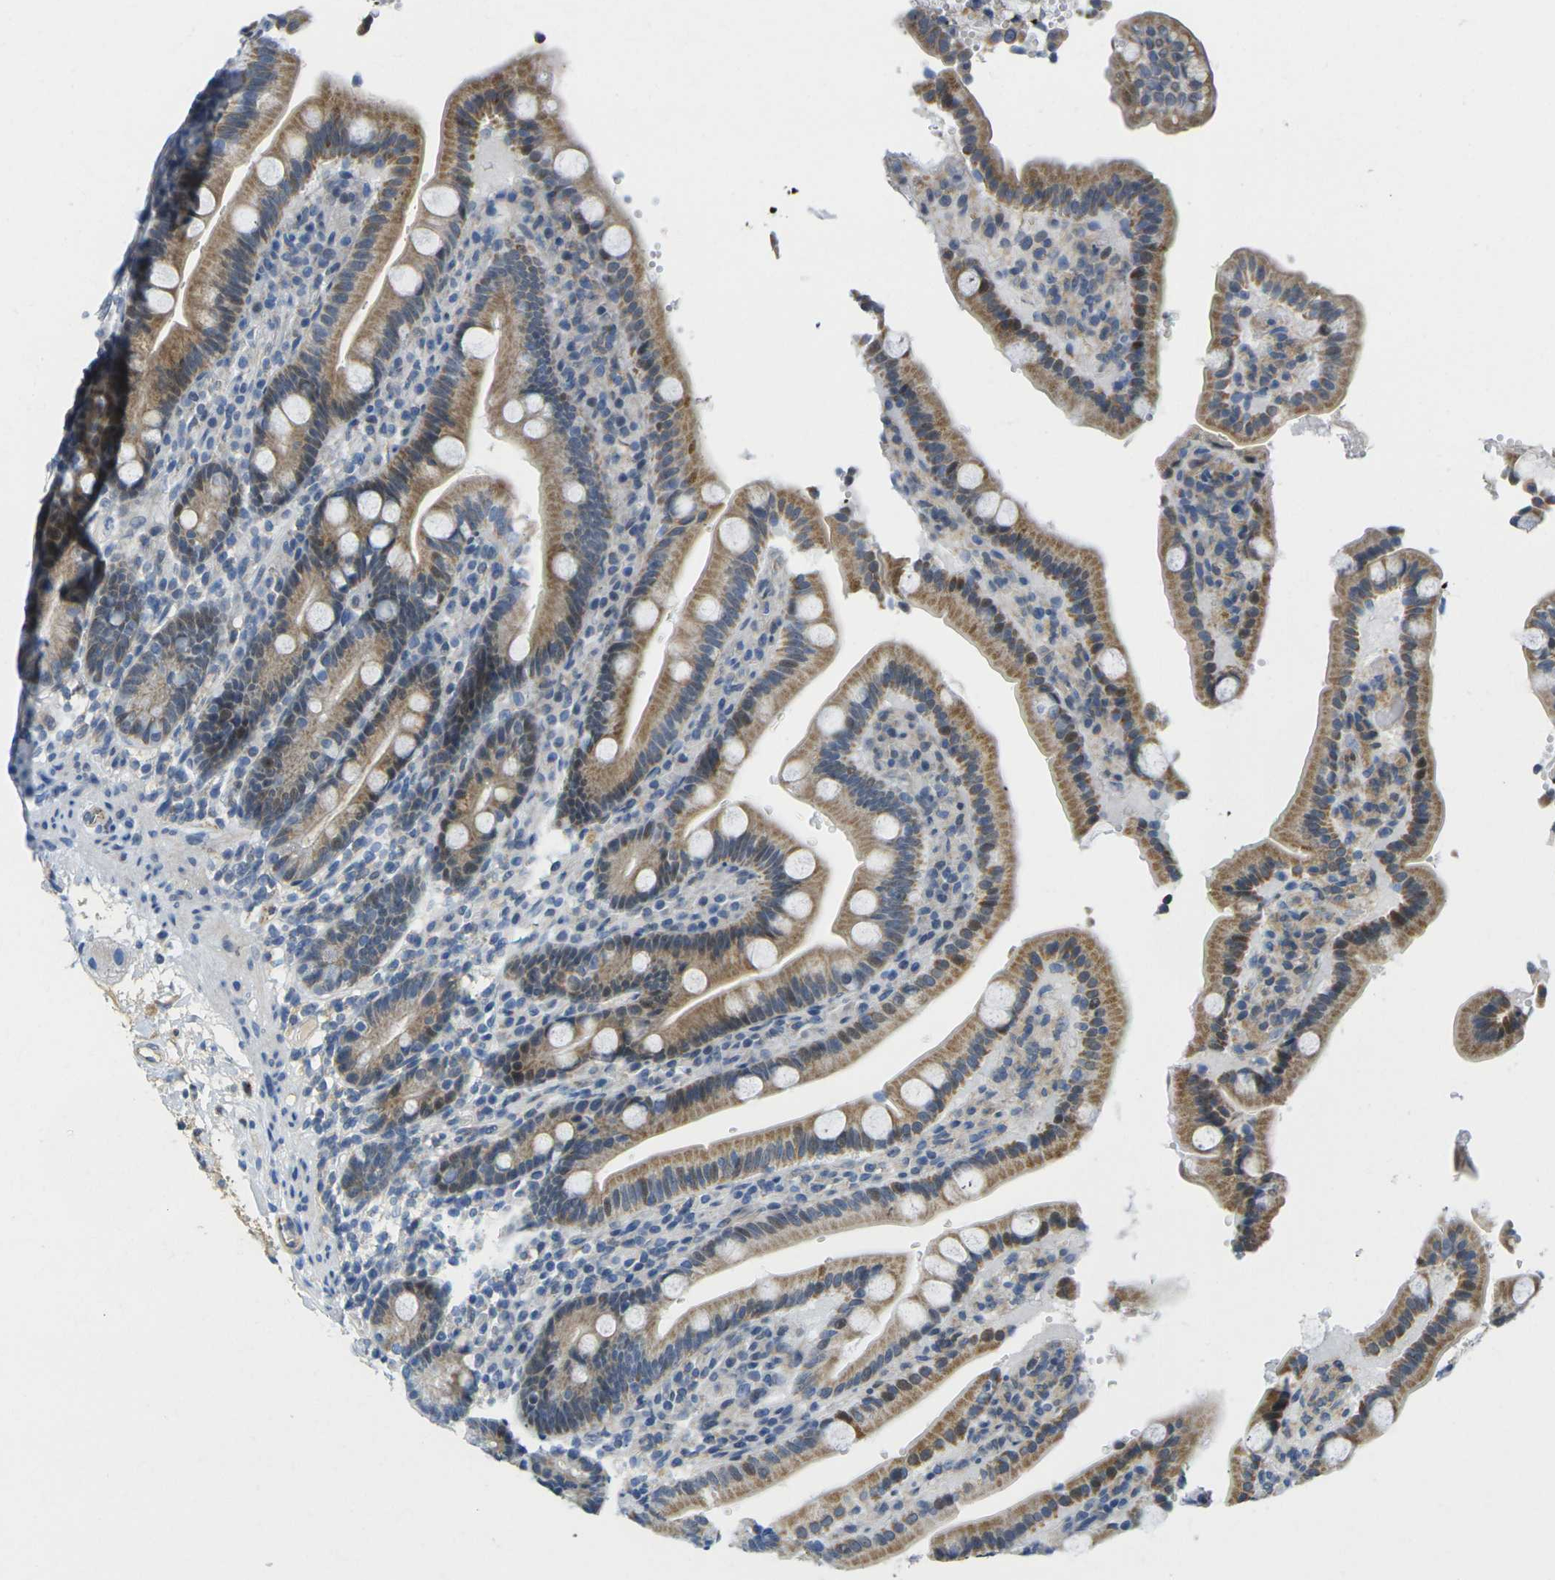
{"staining": {"intensity": "strong", "quantity": ">75%", "location": "cytoplasmic/membranous"}, "tissue": "duodenum", "cell_type": "Glandular cells", "image_type": "normal", "snomed": [{"axis": "morphology", "description": "Normal tissue, NOS"}, {"axis": "topography", "description": "Small intestine, NOS"}], "caption": "Benign duodenum demonstrates strong cytoplasmic/membranous staining in about >75% of glandular cells, visualized by immunohistochemistry. (Stains: DAB in brown, nuclei in blue, Microscopy: brightfield microscopy at high magnification).", "gene": "OTOF", "patient": {"sex": "female", "age": 71}}